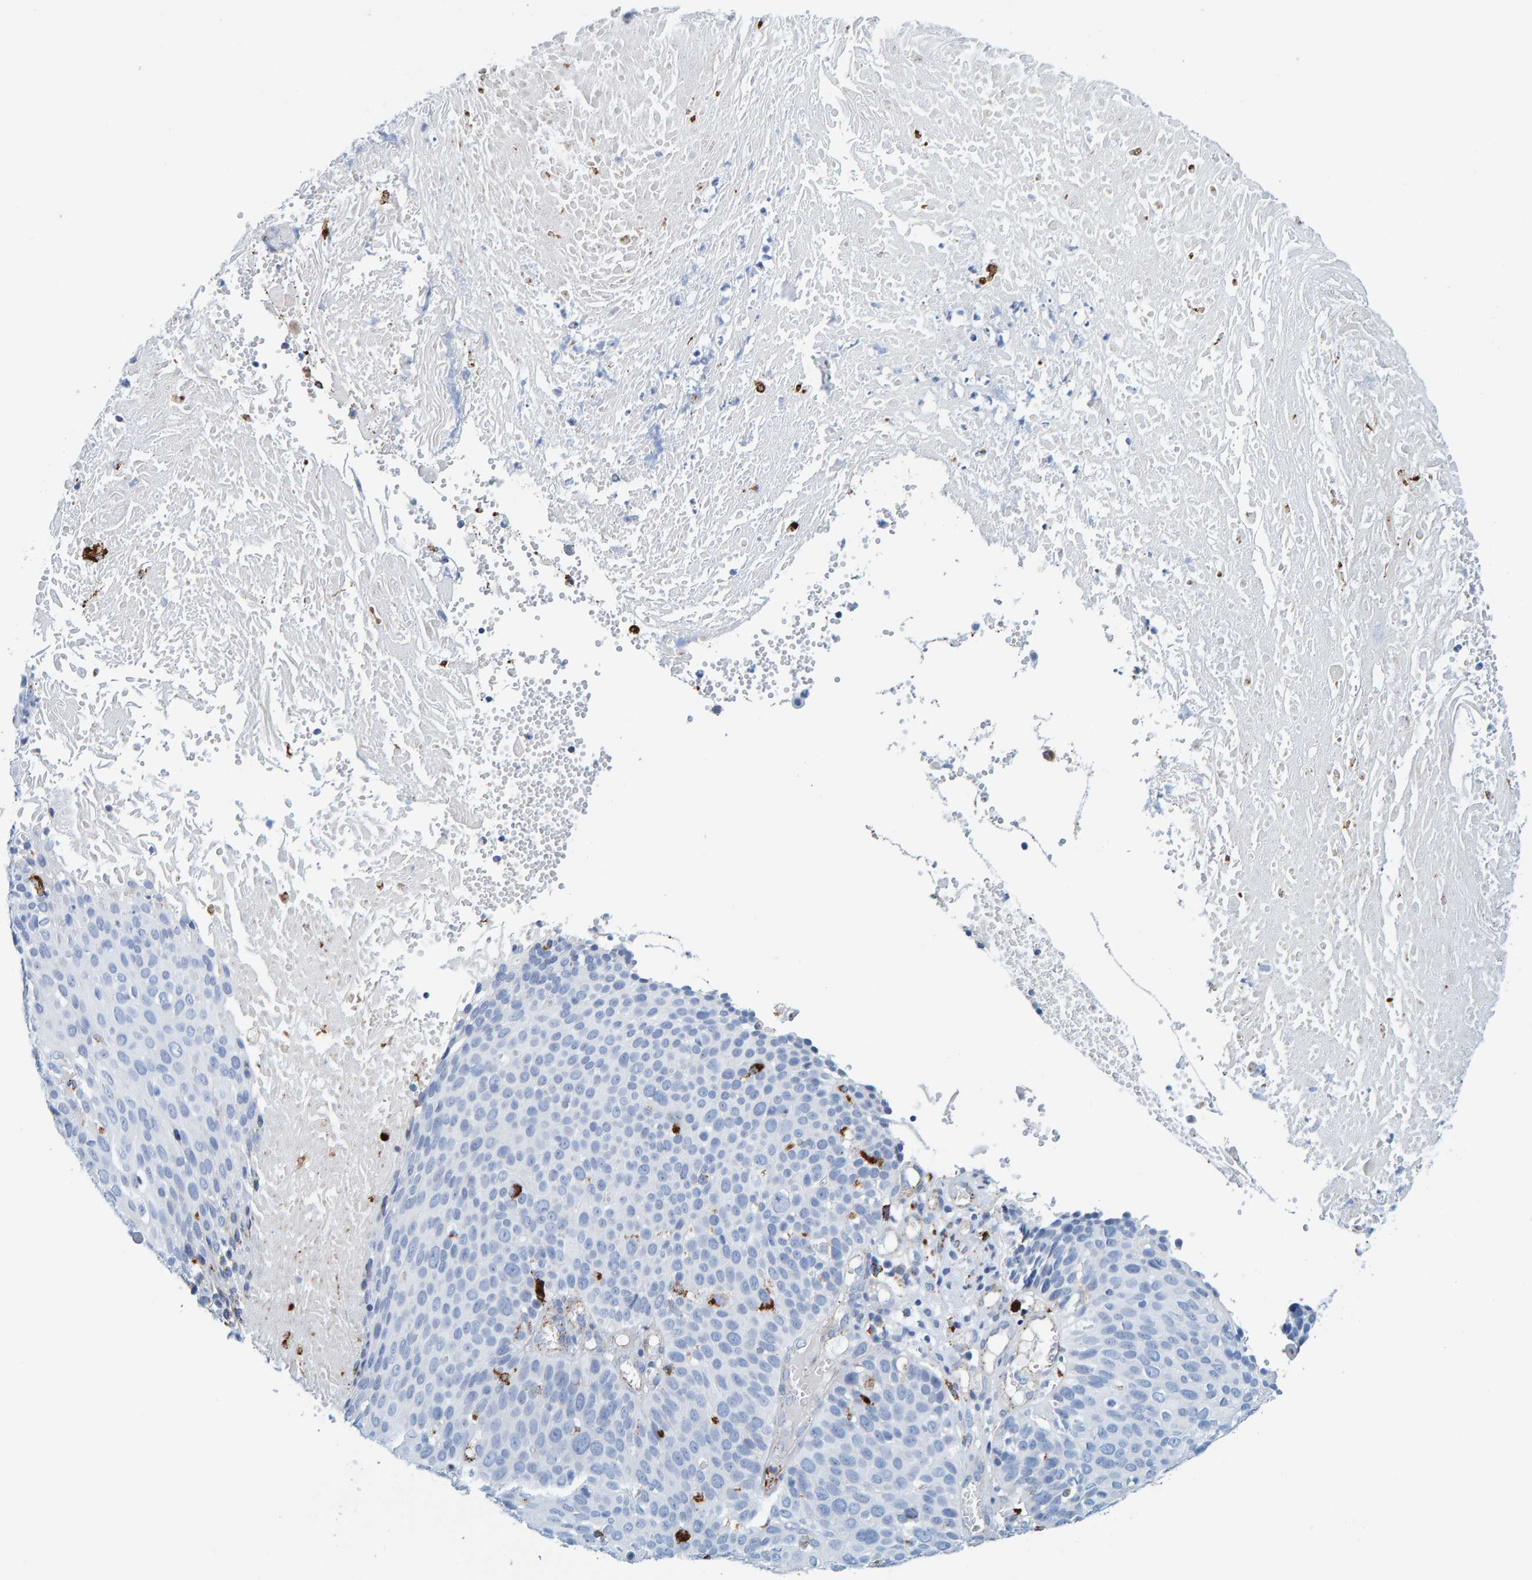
{"staining": {"intensity": "negative", "quantity": "none", "location": "none"}, "tissue": "cervical cancer", "cell_type": "Tumor cells", "image_type": "cancer", "snomed": [{"axis": "morphology", "description": "Squamous cell carcinoma, NOS"}, {"axis": "topography", "description": "Cervix"}], "caption": "The IHC micrograph has no significant staining in tumor cells of cervical cancer tissue.", "gene": "BIN3", "patient": {"sex": "female", "age": 74}}